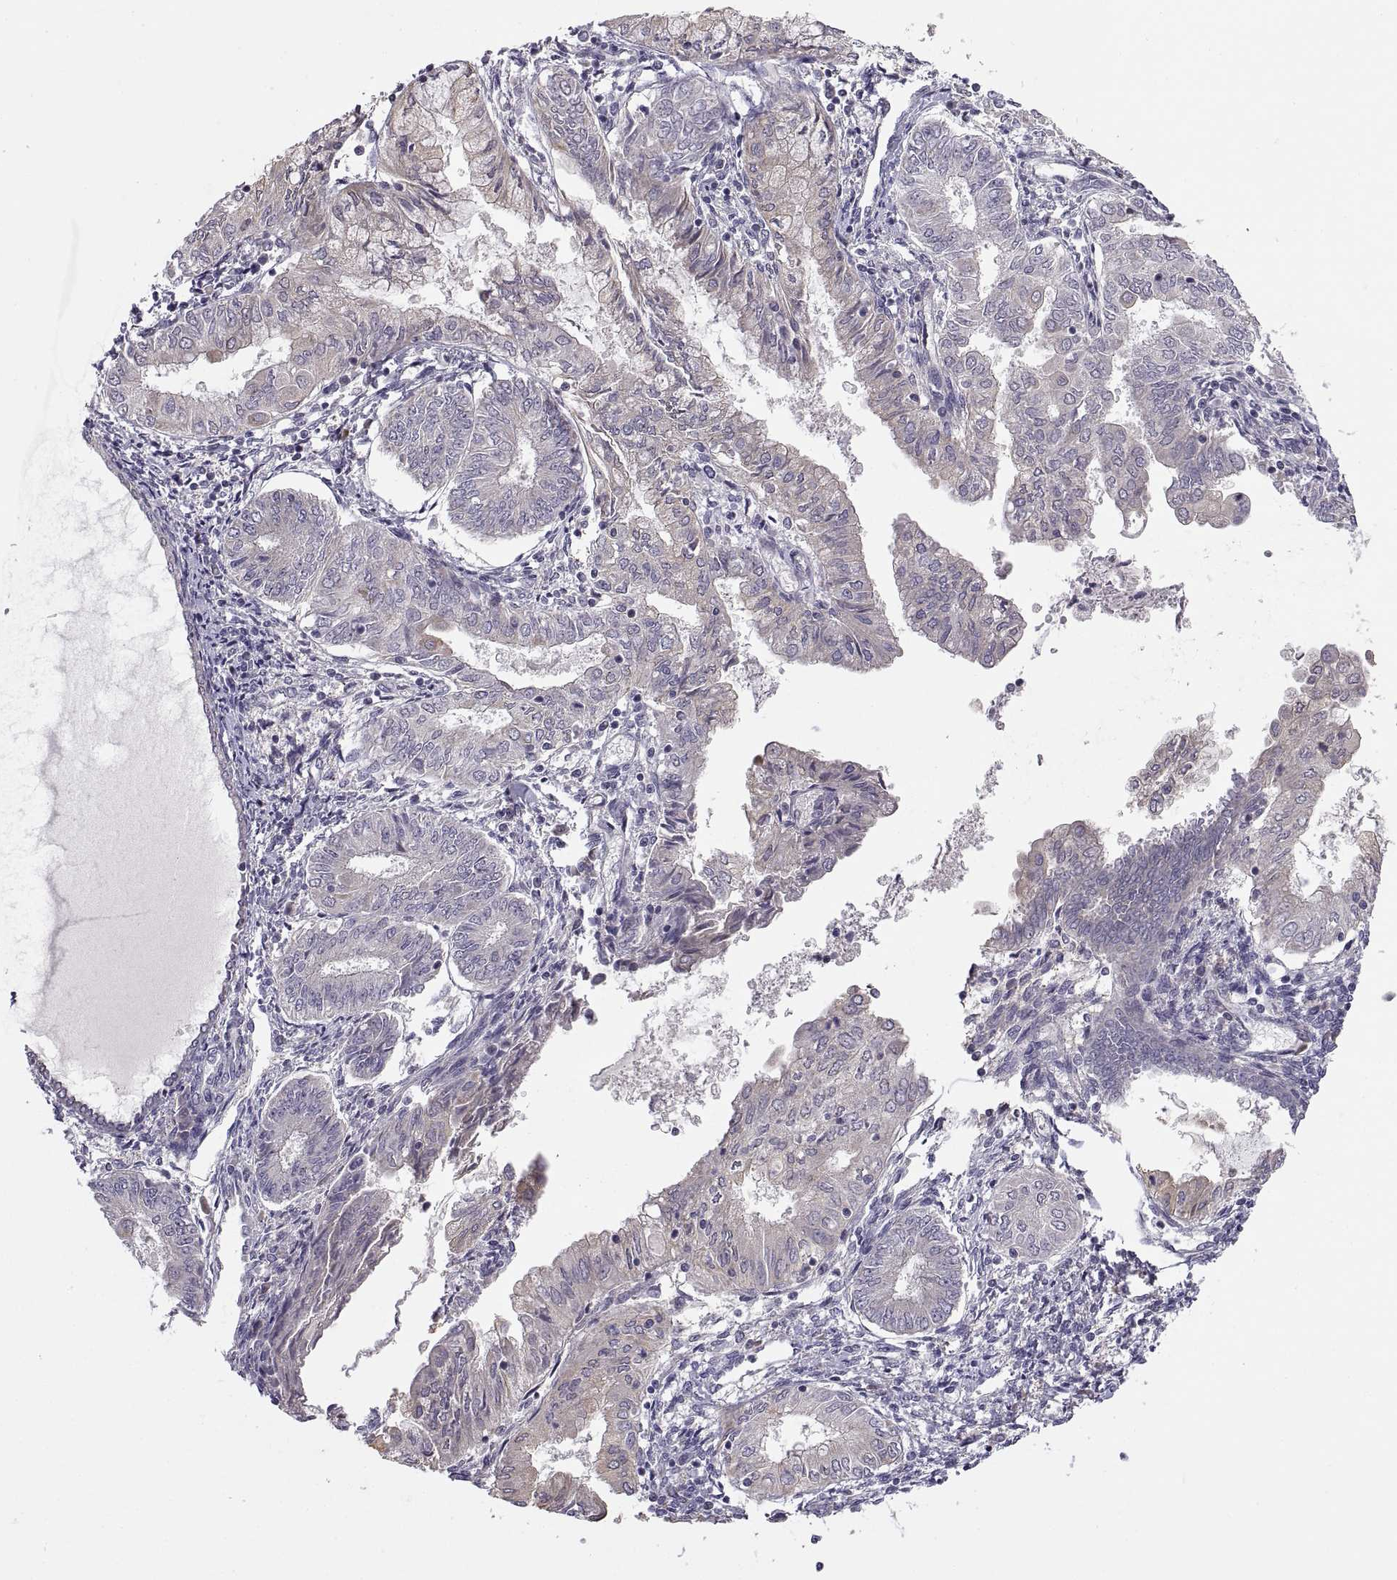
{"staining": {"intensity": "weak", "quantity": ">75%", "location": "cytoplasmic/membranous"}, "tissue": "endometrial cancer", "cell_type": "Tumor cells", "image_type": "cancer", "snomed": [{"axis": "morphology", "description": "Adenocarcinoma, NOS"}, {"axis": "topography", "description": "Endometrium"}], "caption": "Tumor cells display weak cytoplasmic/membranous positivity in about >75% of cells in endometrial adenocarcinoma. (DAB (3,3'-diaminobenzidine) = brown stain, brightfield microscopy at high magnification).", "gene": "ACSBG2", "patient": {"sex": "female", "age": 68}}